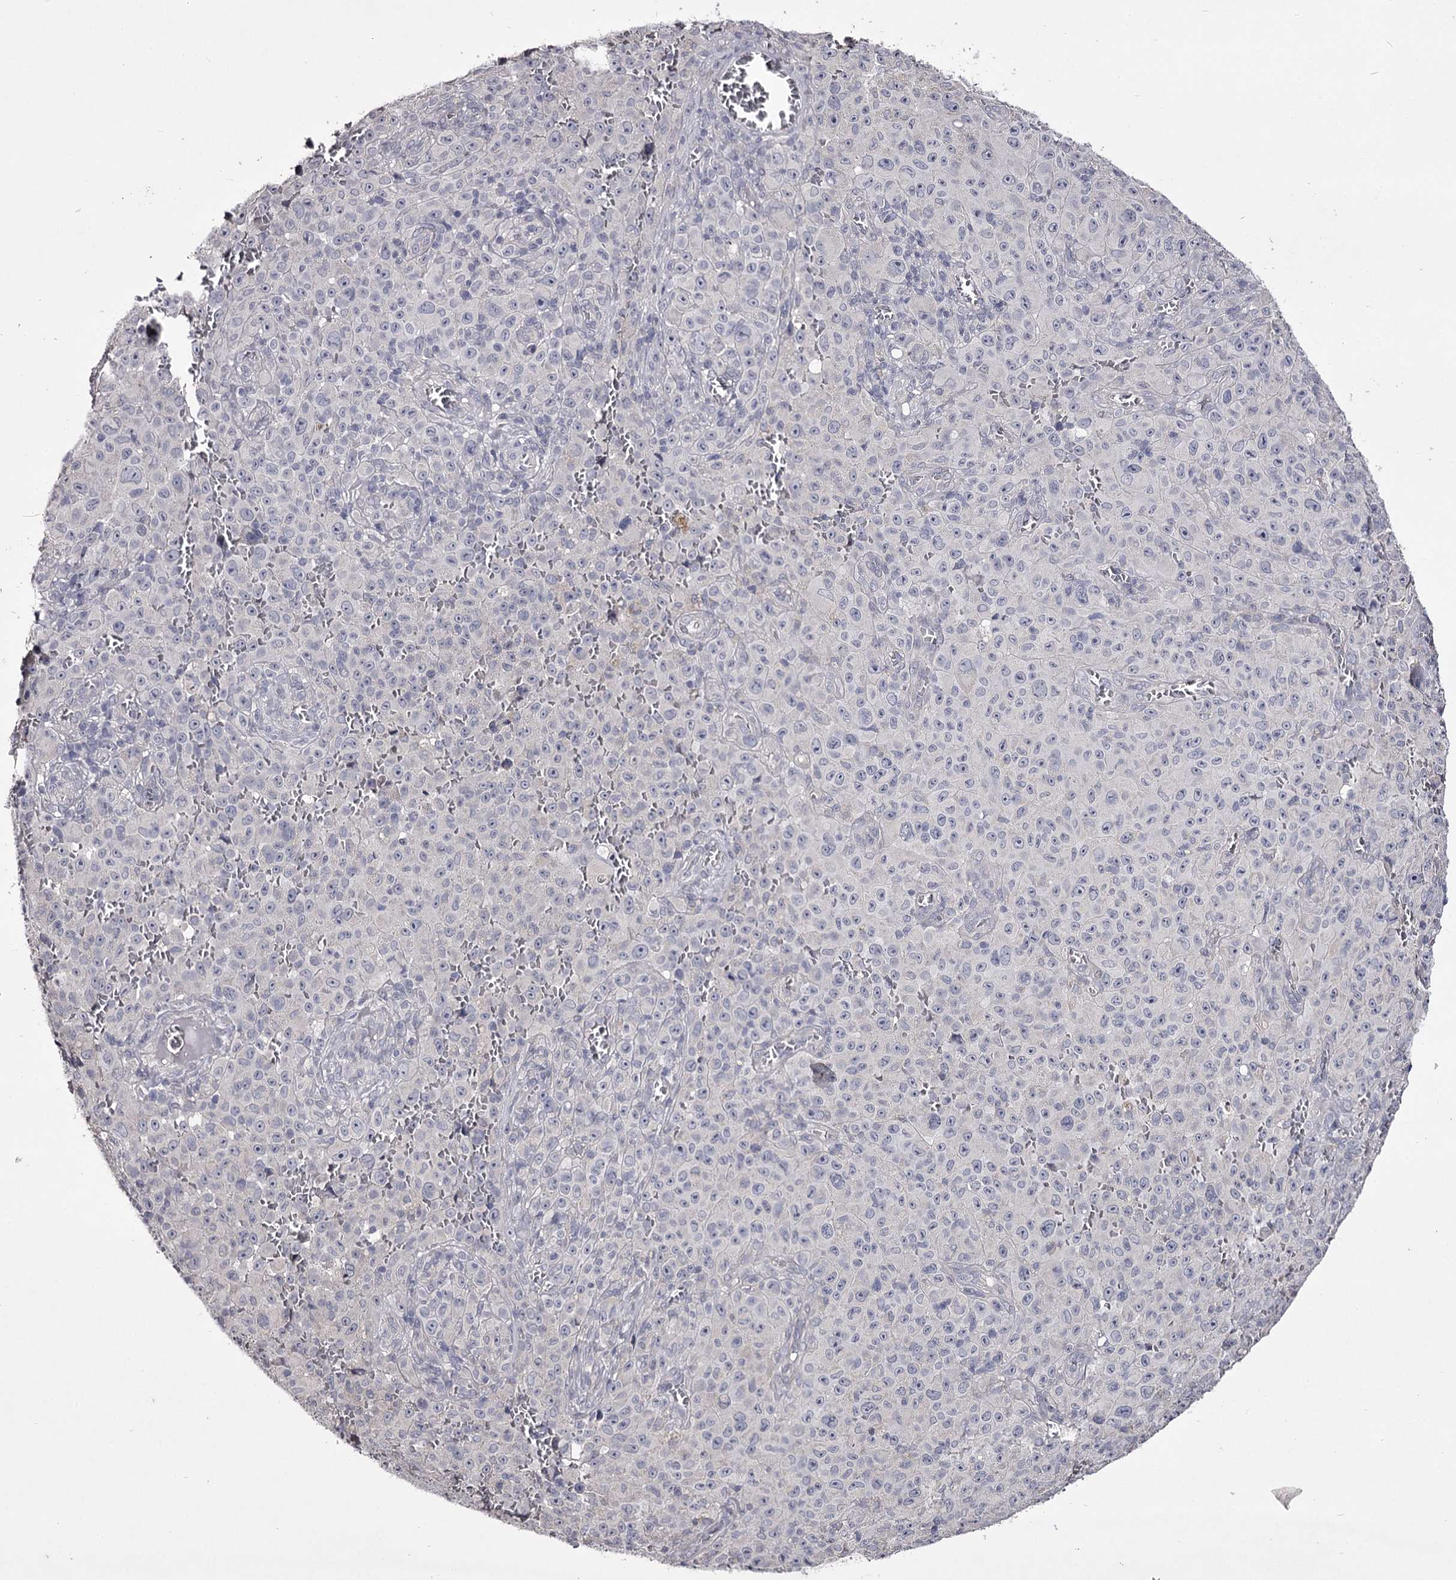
{"staining": {"intensity": "negative", "quantity": "none", "location": "none"}, "tissue": "melanoma", "cell_type": "Tumor cells", "image_type": "cancer", "snomed": [{"axis": "morphology", "description": "Malignant melanoma, NOS"}, {"axis": "topography", "description": "Skin"}], "caption": "This is an immunohistochemistry image of human melanoma. There is no positivity in tumor cells.", "gene": "PRM2", "patient": {"sex": "female", "age": 82}}